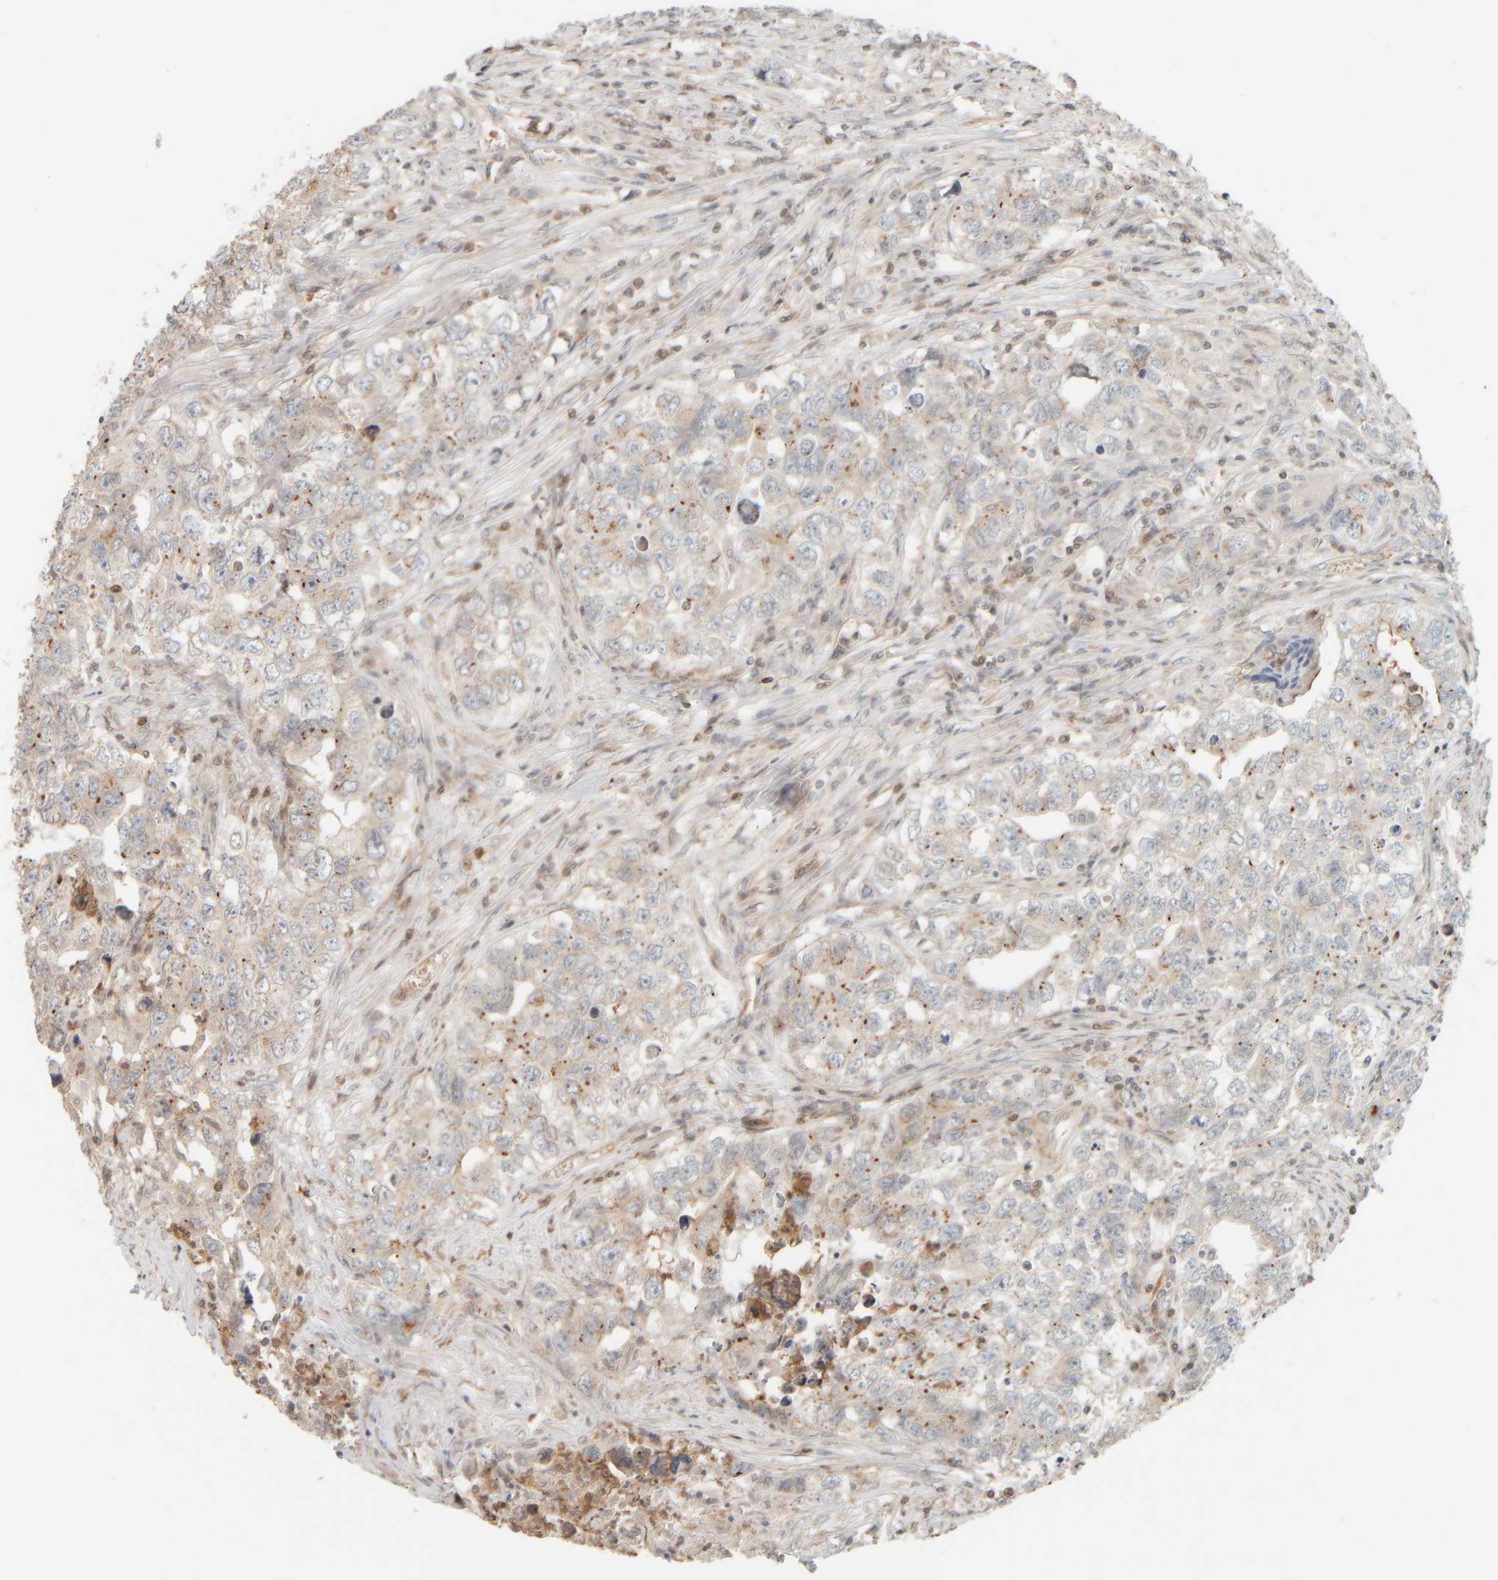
{"staining": {"intensity": "weak", "quantity": ">75%", "location": "cytoplasmic/membranous"}, "tissue": "testis cancer", "cell_type": "Tumor cells", "image_type": "cancer", "snomed": [{"axis": "morphology", "description": "Seminoma, NOS"}, {"axis": "morphology", "description": "Carcinoma, Embryonal, NOS"}, {"axis": "topography", "description": "Testis"}], "caption": "Immunohistochemical staining of testis cancer (seminoma) exhibits low levels of weak cytoplasmic/membranous protein staining in approximately >75% of tumor cells.", "gene": "PTGES3L-AARSD1", "patient": {"sex": "male", "age": 43}}